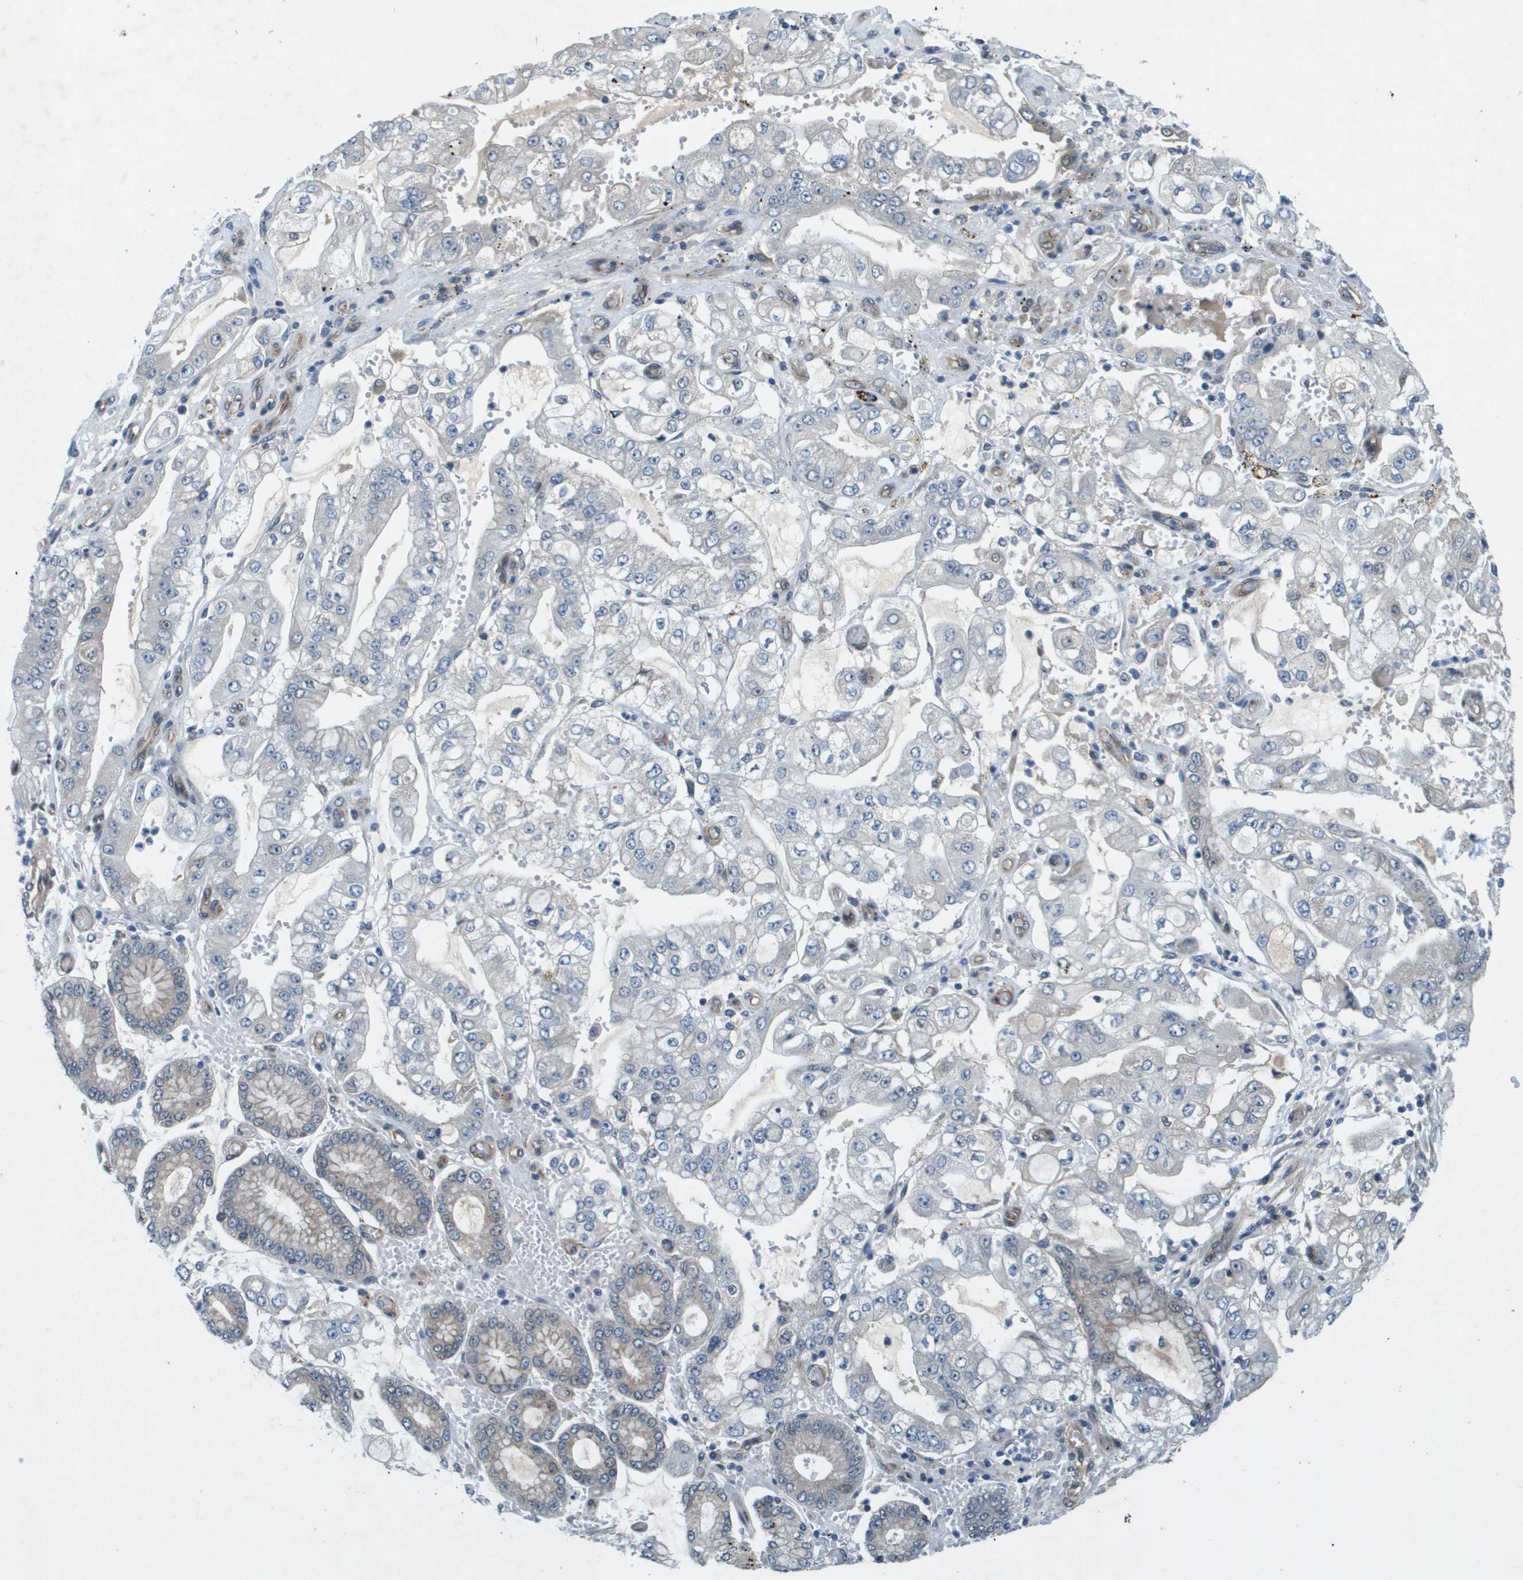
{"staining": {"intensity": "weak", "quantity": "<25%", "location": "cytoplasmic/membranous"}, "tissue": "stomach cancer", "cell_type": "Tumor cells", "image_type": "cancer", "snomed": [{"axis": "morphology", "description": "Adenocarcinoma, NOS"}, {"axis": "topography", "description": "Stomach"}], "caption": "This is a micrograph of IHC staining of stomach cancer (adenocarcinoma), which shows no expression in tumor cells.", "gene": "PGAP3", "patient": {"sex": "male", "age": 76}}